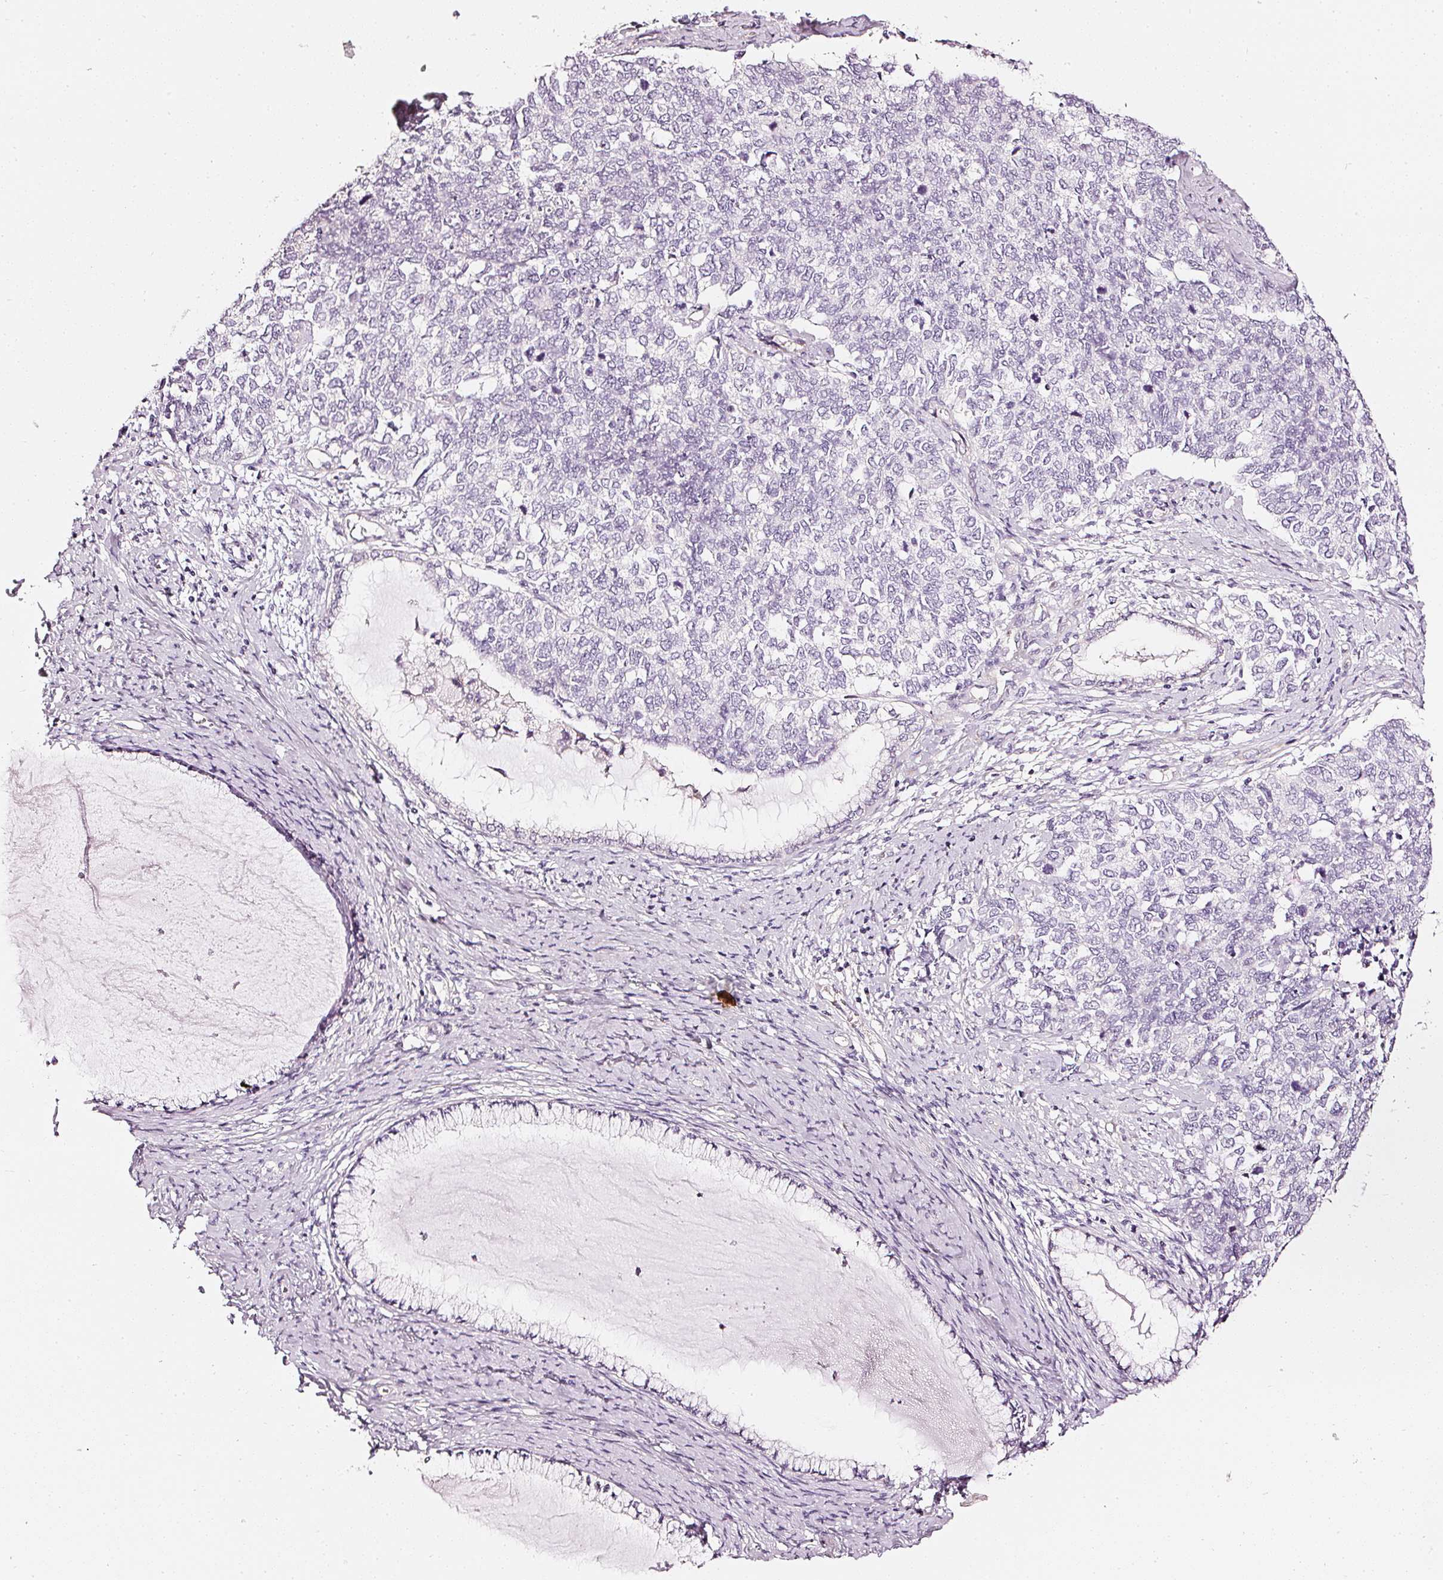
{"staining": {"intensity": "negative", "quantity": "none", "location": "none"}, "tissue": "cervical cancer", "cell_type": "Tumor cells", "image_type": "cancer", "snomed": [{"axis": "morphology", "description": "Squamous cell carcinoma, NOS"}, {"axis": "topography", "description": "Cervix"}], "caption": "Cervical squamous cell carcinoma was stained to show a protein in brown. There is no significant staining in tumor cells. (Stains: DAB immunohistochemistry with hematoxylin counter stain, Microscopy: brightfield microscopy at high magnification).", "gene": "CNP", "patient": {"sex": "female", "age": 63}}